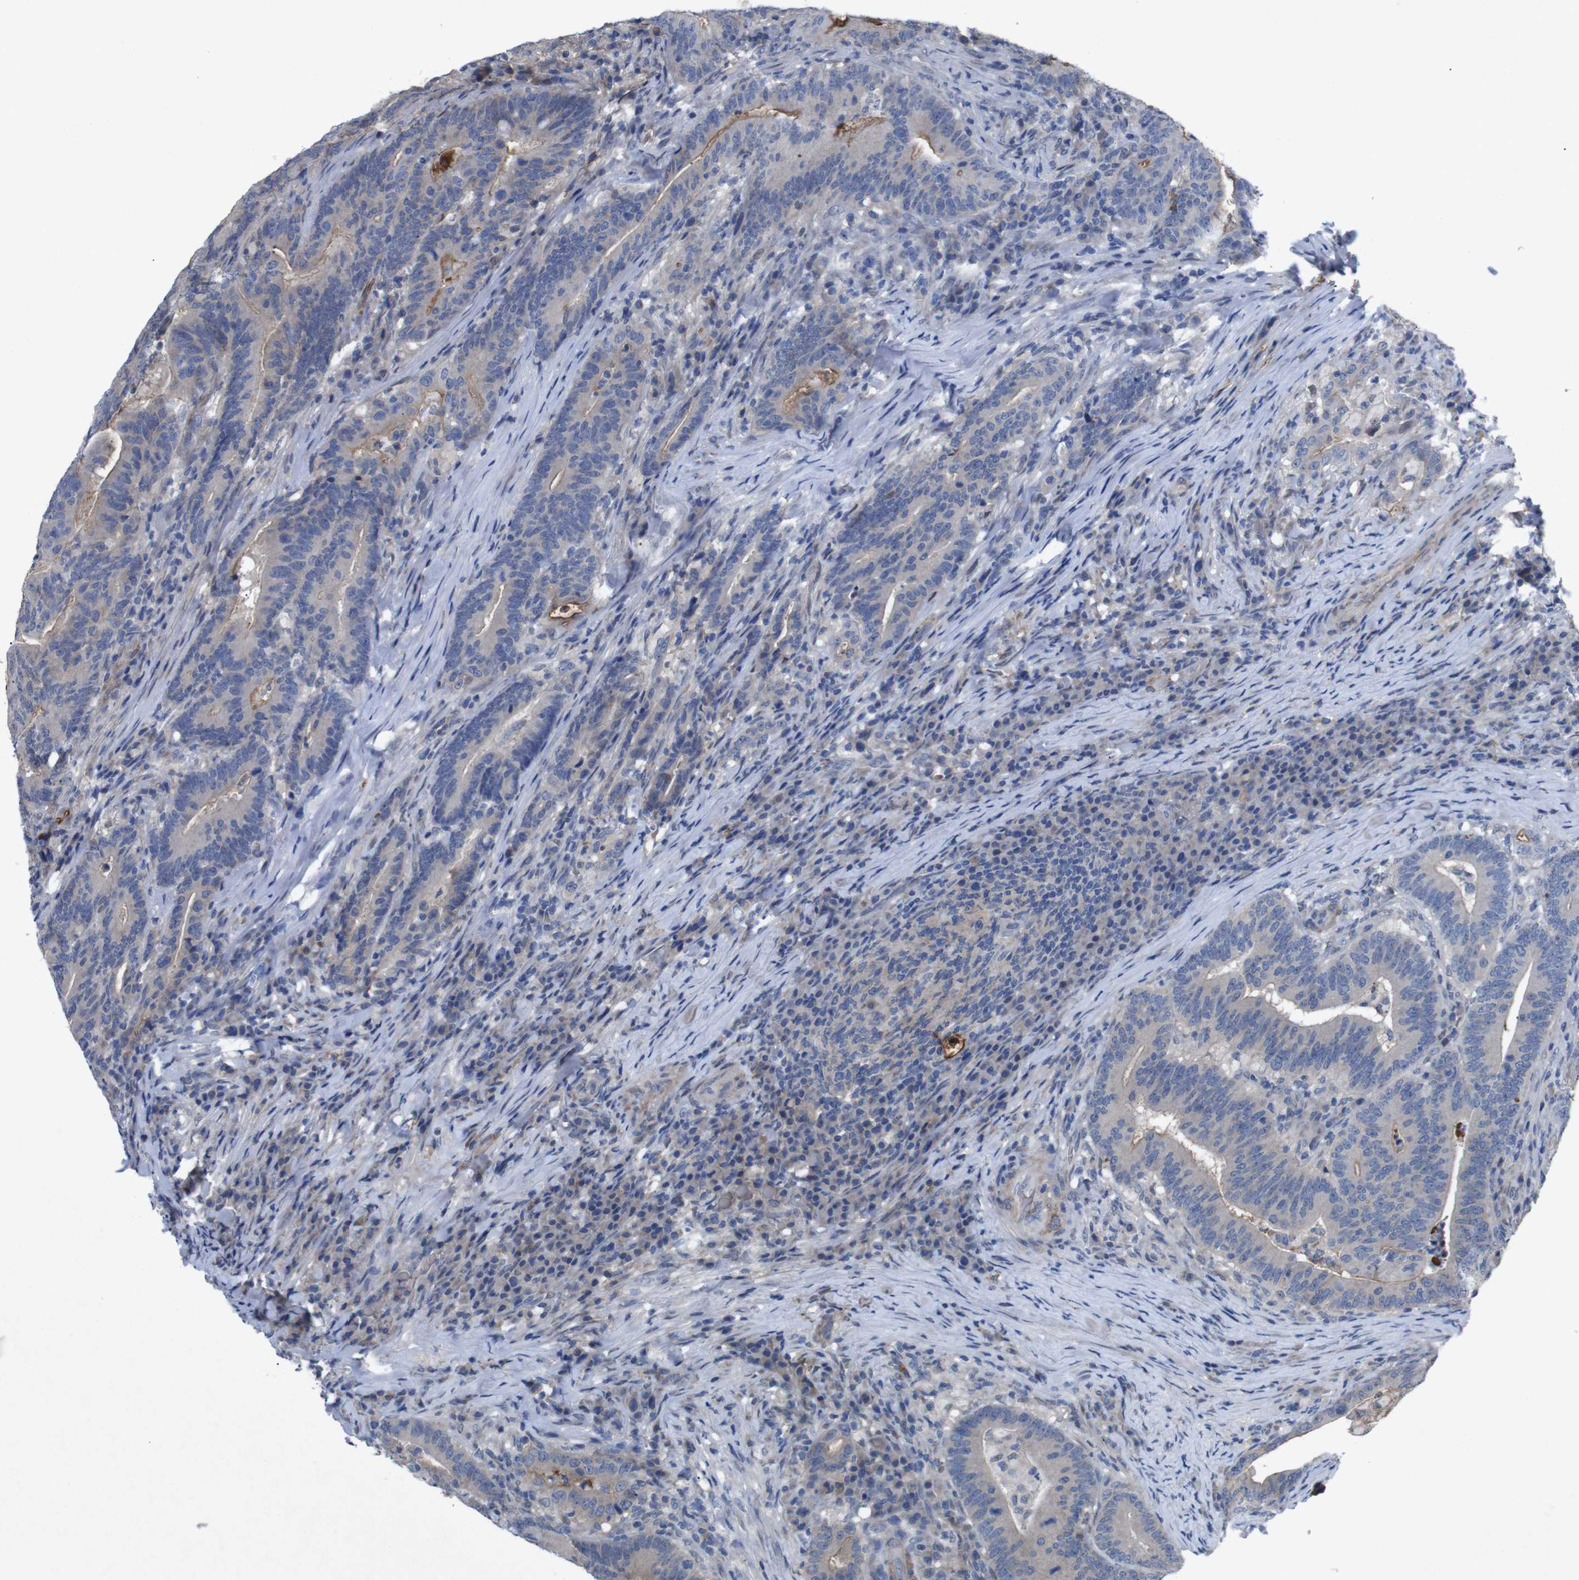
{"staining": {"intensity": "negative", "quantity": "none", "location": "none"}, "tissue": "colorectal cancer", "cell_type": "Tumor cells", "image_type": "cancer", "snomed": [{"axis": "morphology", "description": "Normal tissue, NOS"}, {"axis": "morphology", "description": "Adenocarcinoma, NOS"}, {"axis": "topography", "description": "Colon"}], "caption": "High magnification brightfield microscopy of colorectal cancer stained with DAB (brown) and counterstained with hematoxylin (blue): tumor cells show no significant staining. (DAB immunohistochemistry visualized using brightfield microscopy, high magnification).", "gene": "SPTB", "patient": {"sex": "female", "age": 66}}